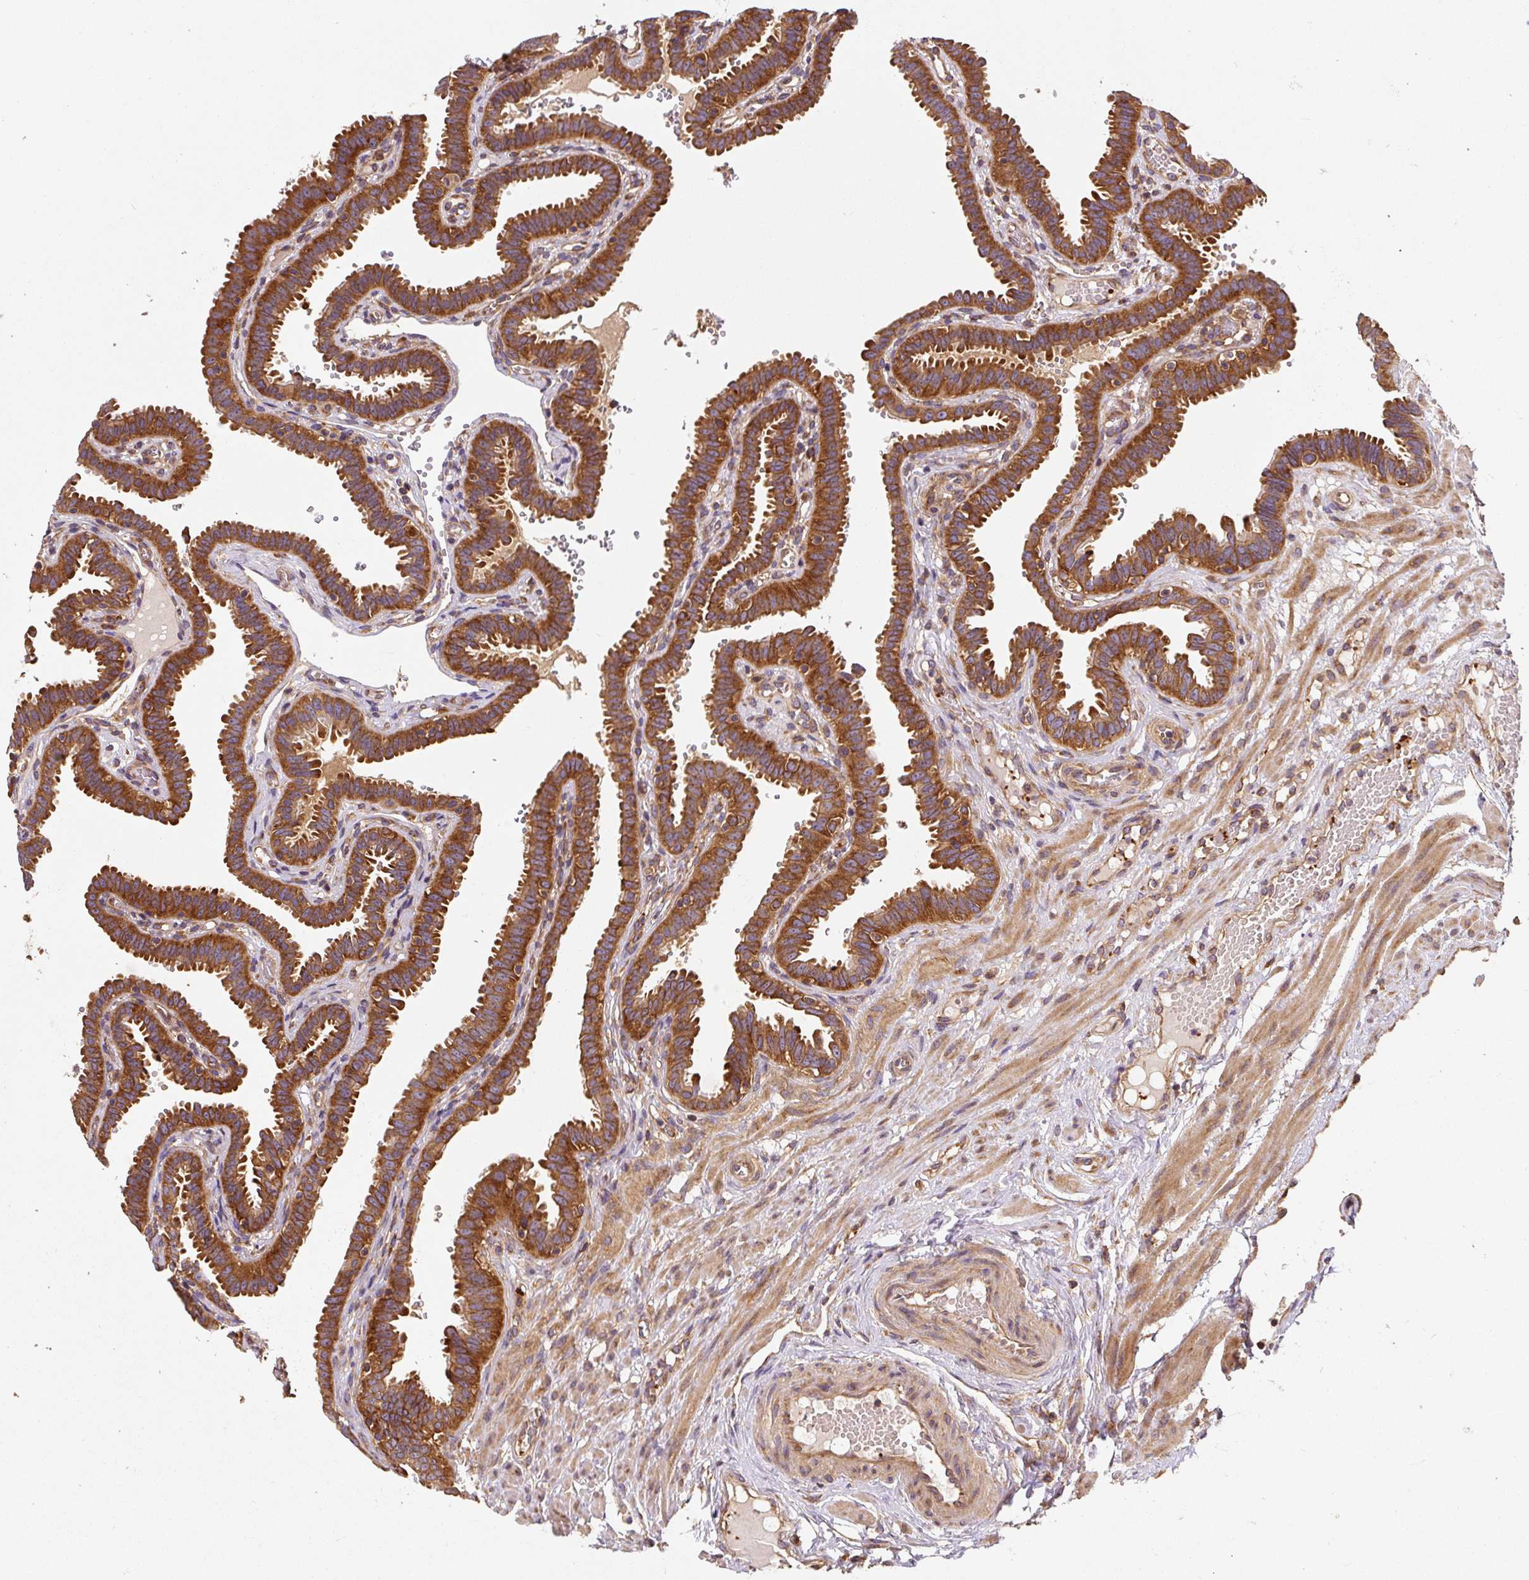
{"staining": {"intensity": "strong", "quantity": ">75%", "location": "cytoplasmic/membranous"}, "tissue": "fallopian tube", "cell_type": "Glandular cells", "image_type": "normal", "snomed": [{"axis": "morphology", "description": "Normal tissue, NOS"}, {"axis": "topography", "description": "Fallopian tube"}], "caption": "Immunohistochemical staining of normal human fallopian tube shows high levels of strong cytoplasmic/membranous expression in approximately >75% of glandular cells.", "gene": "EIF2S2", "patient": {"sex": "female", "age": 37}}